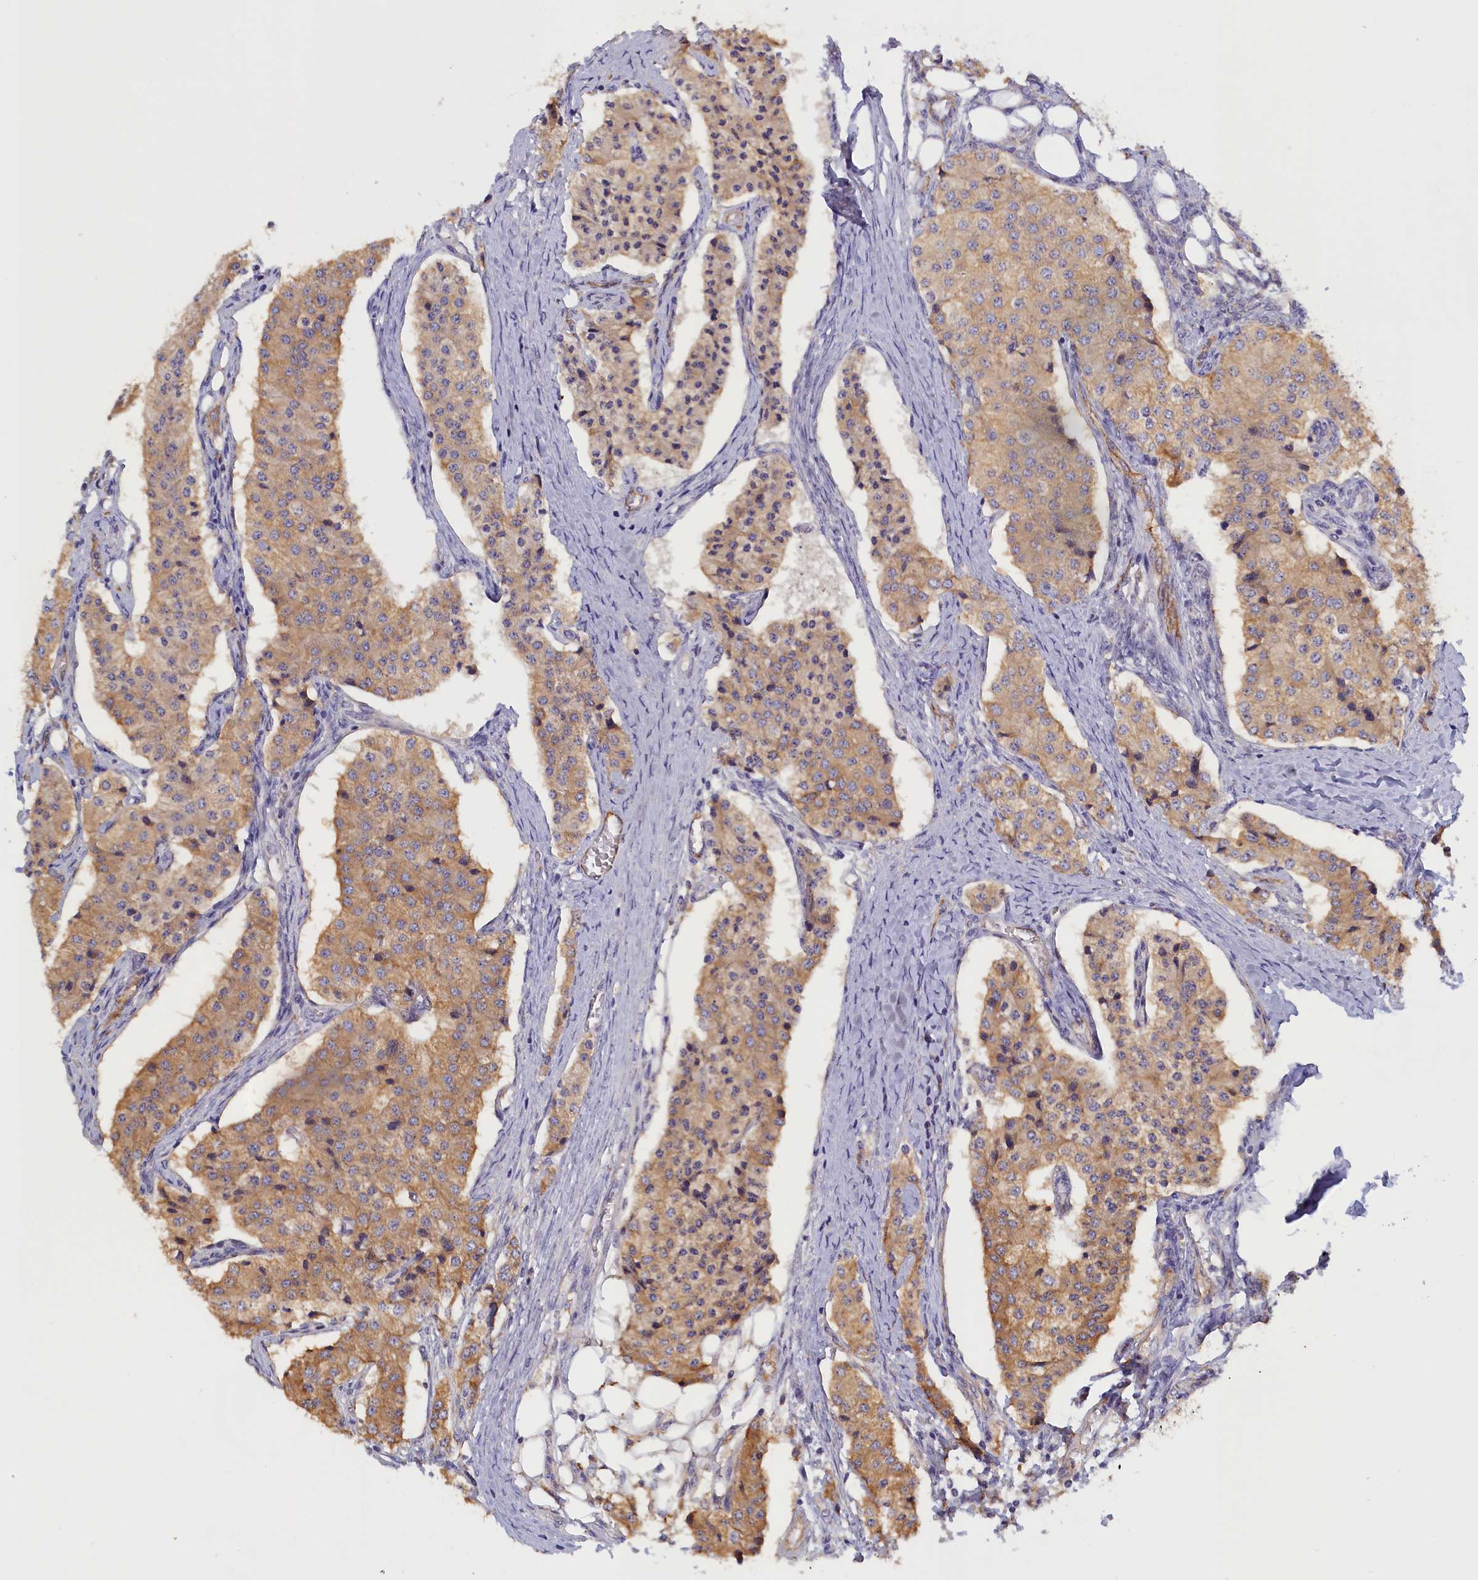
{"staining": {"intensity": "moderate", "quantity": ">75%", "location": "cytoplasmic/membranous"}, "tissue": "carcinoid", "cell_type": "Tumor cells", "image_type": "cancer", "snomed": [{"axis": "morphology", "description": "Carcinoid, malignant, NOS"}, {"axis": "topography", "description": "Colon"}], "caption": "Carcinoid was stained to show a protein in brown. There is medium levels of moderate cytoplasmic/membranous staining in about >75% of tumor cells.", "gene": "COL19A1", "patient": {"sex": "female", "age": 52}}